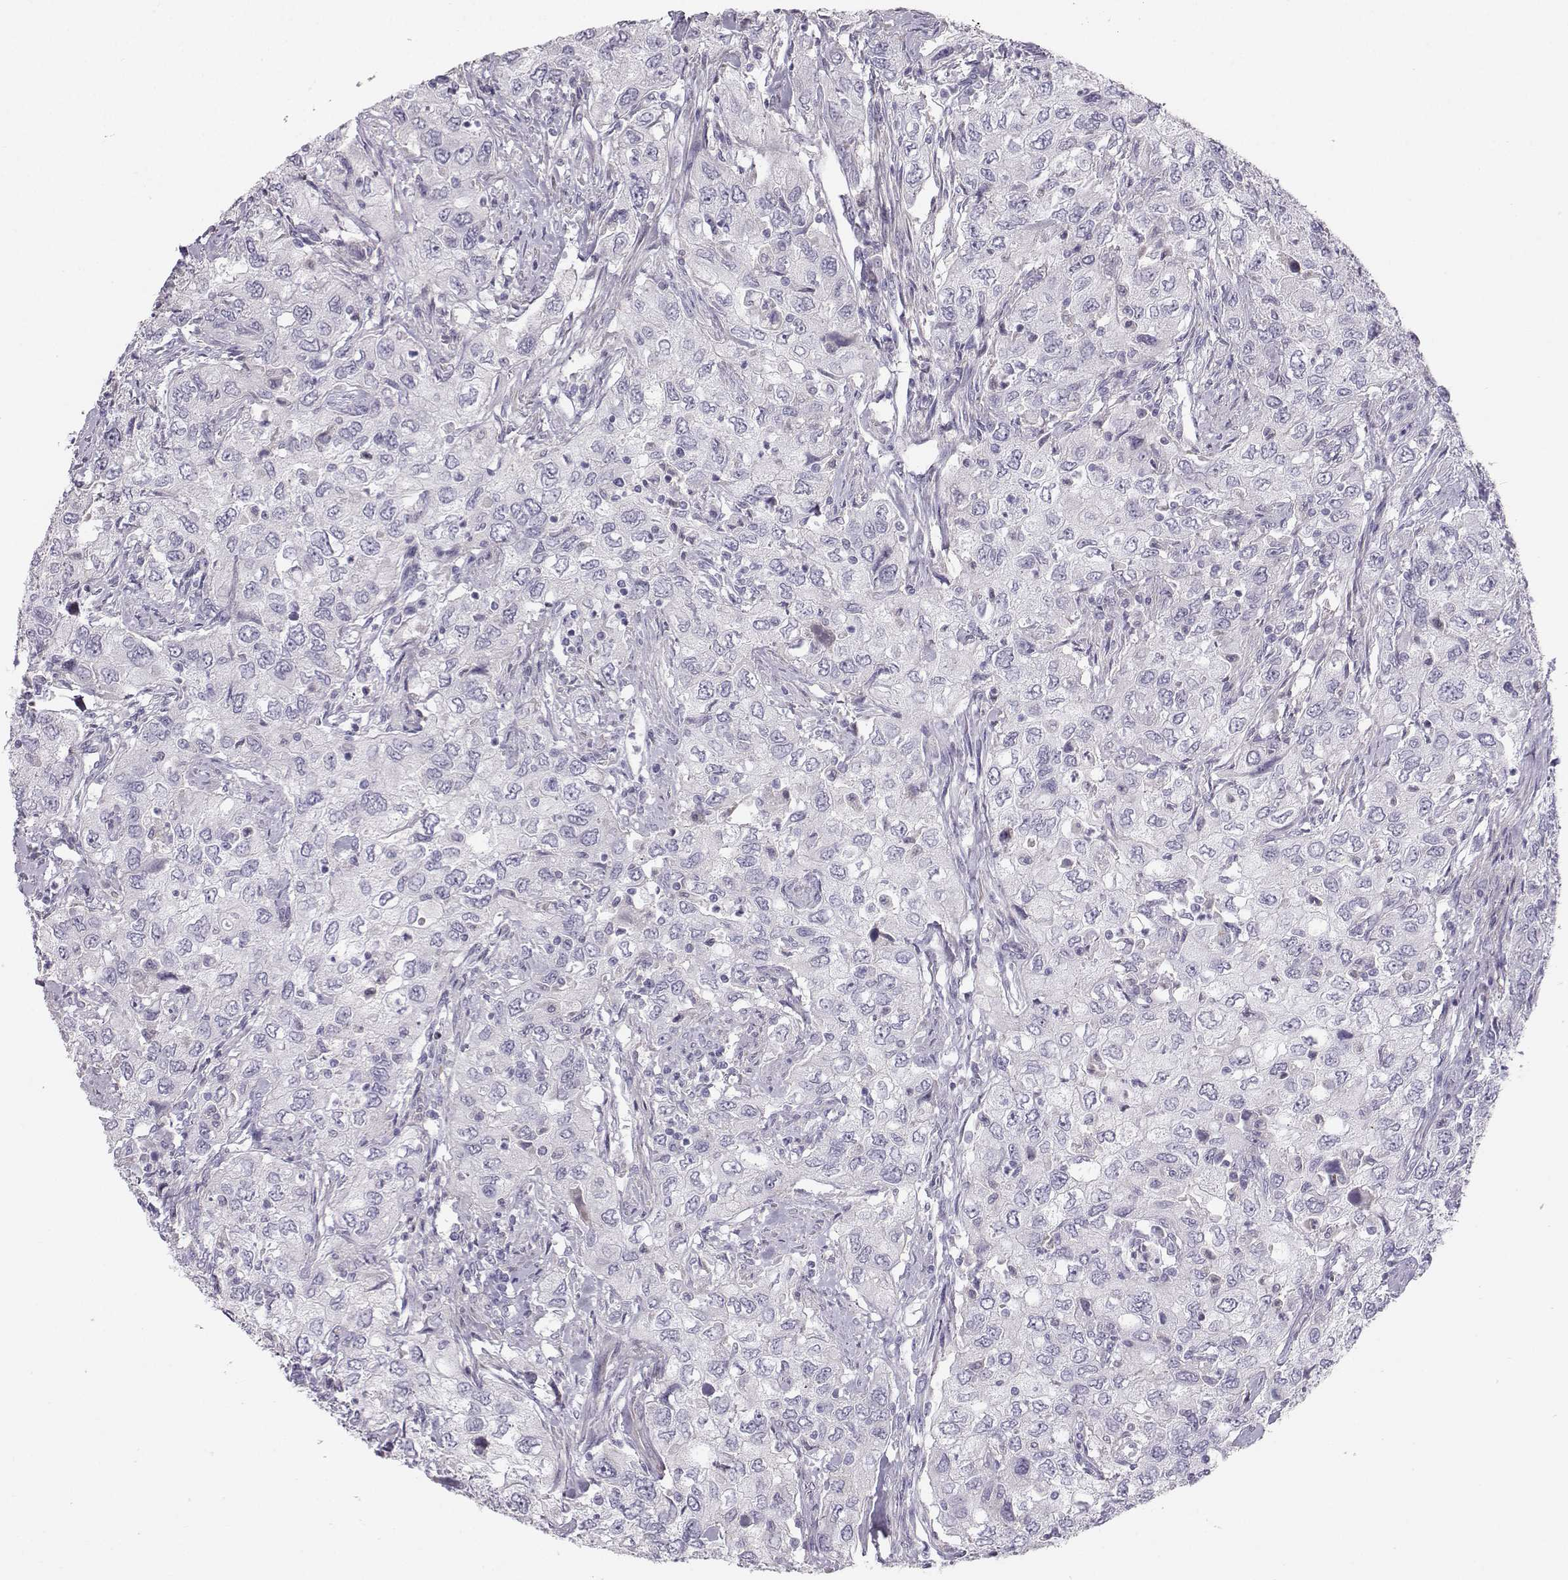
{"staining": {"intensity": "negative", "quantity": "none", "location": "none"}, "tissue": "urothelial cancer", "cell_type": "Tumor cells", "image_type": "cancer", "snomed": [{"axis": "morphology", "description": "Urothelial carcinoma, High grade"}, {"axis": "topography", "description": "Urinary bladder"}], "caption": "Tumor cells are negative for brown protein staining in urothelial cancer. The staining is performed using DAB brown chromogen with nuclei counter-stained in using hematoxylin.", "gene": "CASR", "patient": {"sex": "male", "age": 76}}